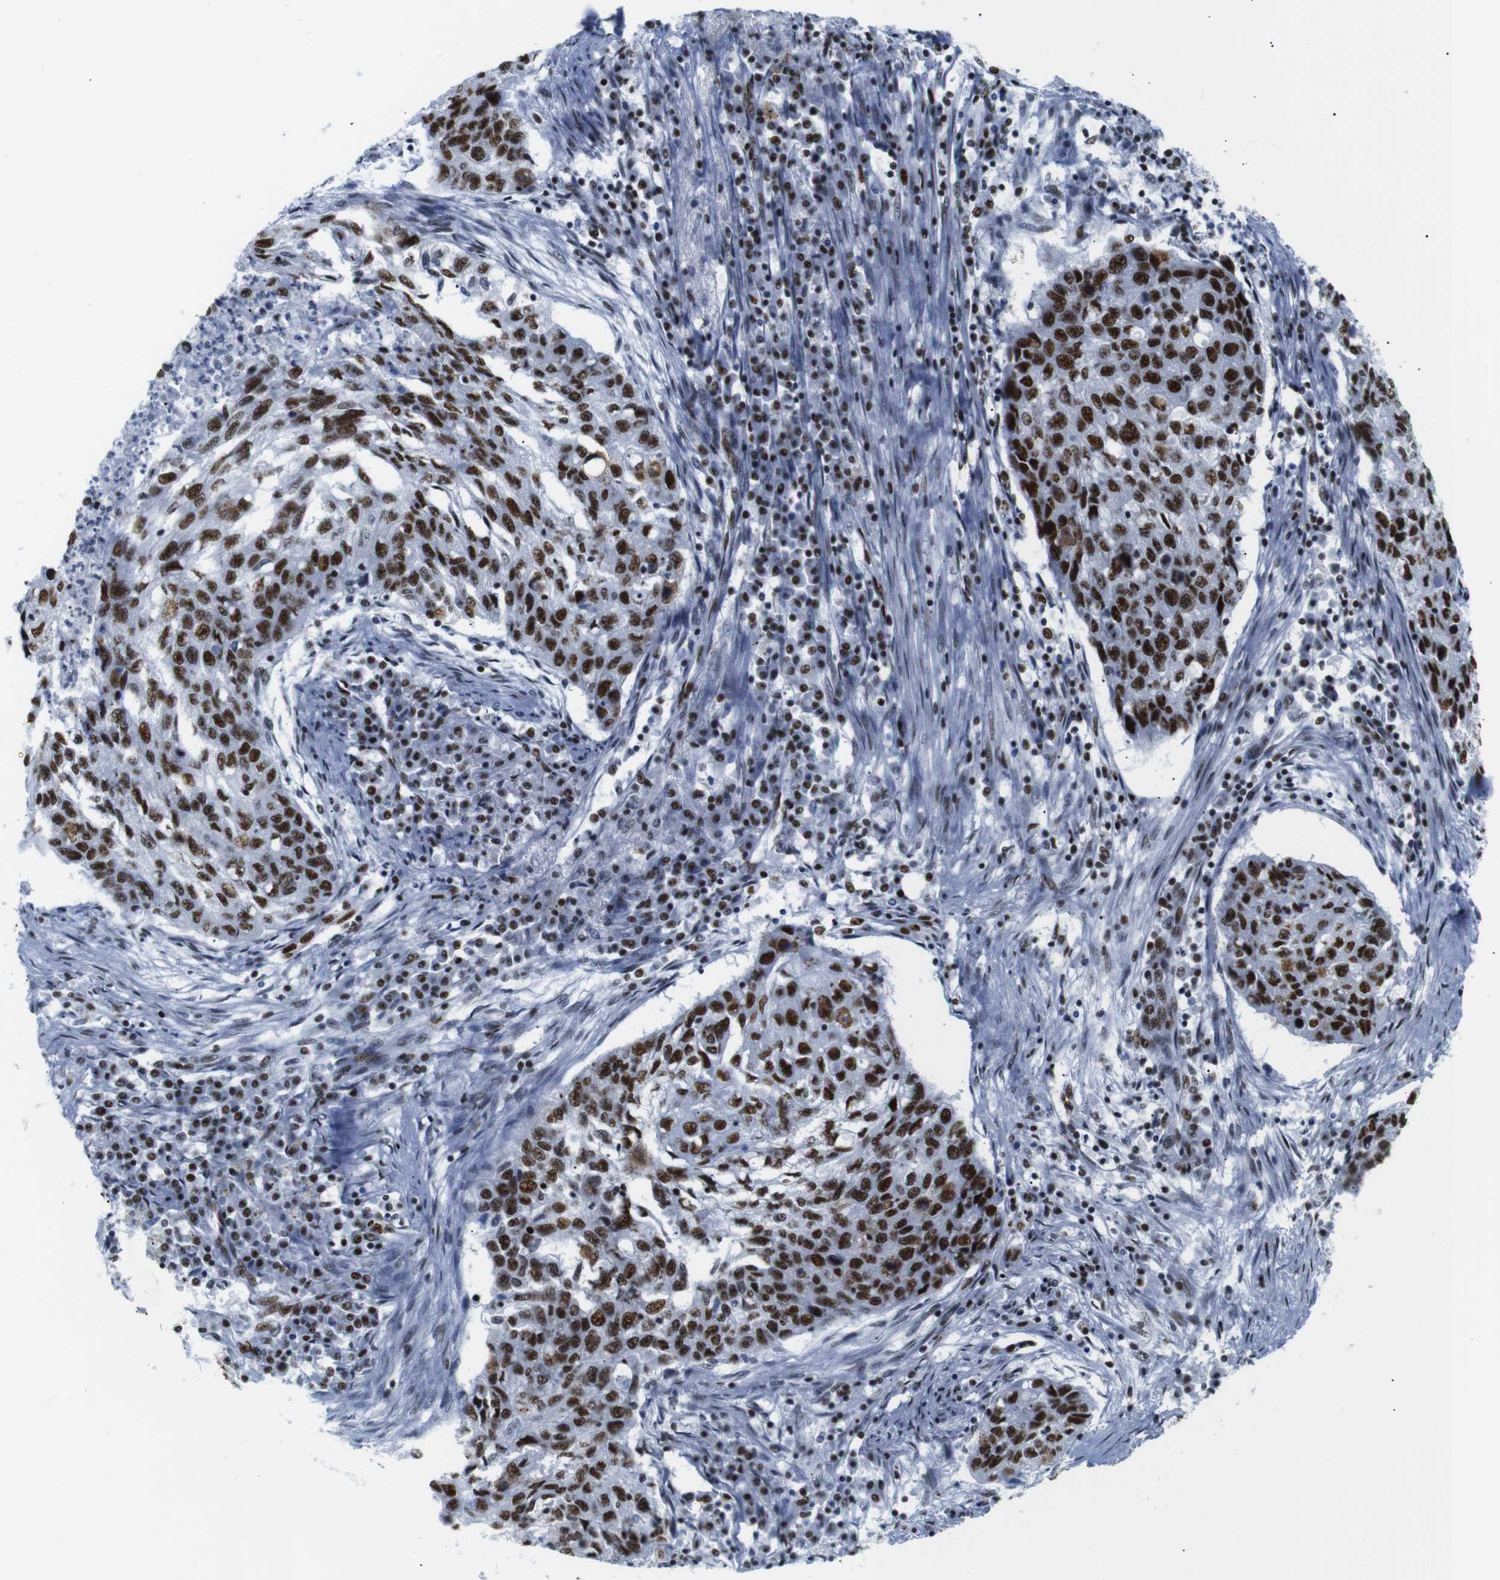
{"staining": {"intensity": "strong", "quantity": ">75%", "location": "nuclear"}, "tissue": "lung cancer", "cell_type": "Tumor cells", "image_type": "cancer", "snomed": [{"axis": "morphology", "description": "Squamous cell carcinoma, NOS"}, {"axis": "topography", "description": "Lung"}], "caption": "The photomicrograph displays immunohistochemical staining of lung squamous cell carcinoma. There is strong nuclear expression is seen in about >75% of tumor cells. The protein of interest is shown in brown color, while the nuclei are stained blue.", "gene": "TRA2B", "patient": {"sex": "female", "age": 63}}